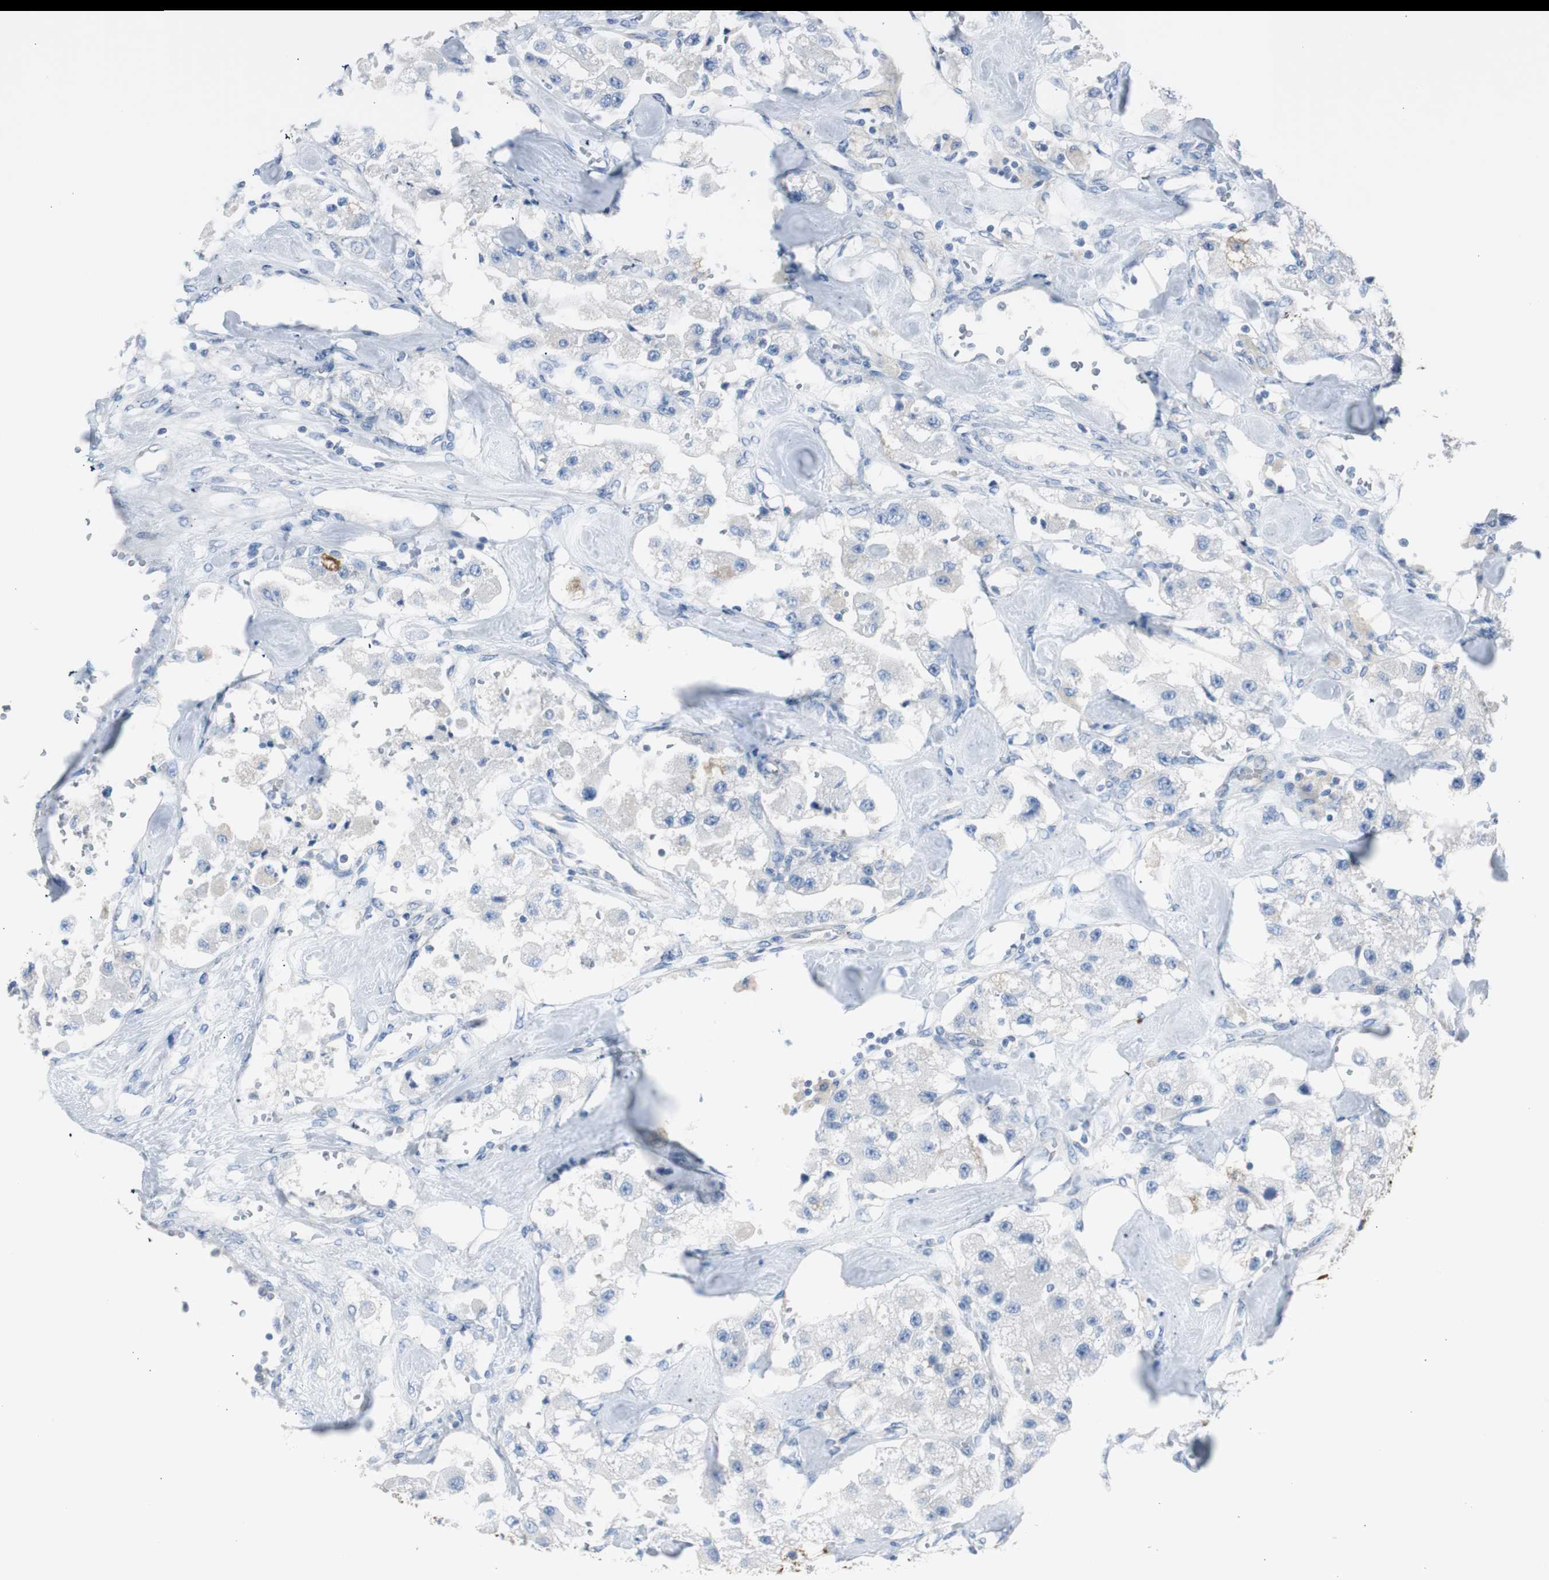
{"staining": {"intensity": "negative", "quantity": "none", "location": "none"}, "tissue": "carcinoid", "cell_type": "Tumor cells", "image_type": "cancer", "snomed": [{"axis": "morphology", "description": "Carcinoid, malignant, NOS"}, {"axis": "topography", "description": "Pancreas"}], "caption": "Immunohistochemistry histopathology image of malignant carcinoid stained for a protein (brown), which exhibits no expression in tumor cells.", "gene": "RPS12", "patient": {"sex": "male", "age": 41}}